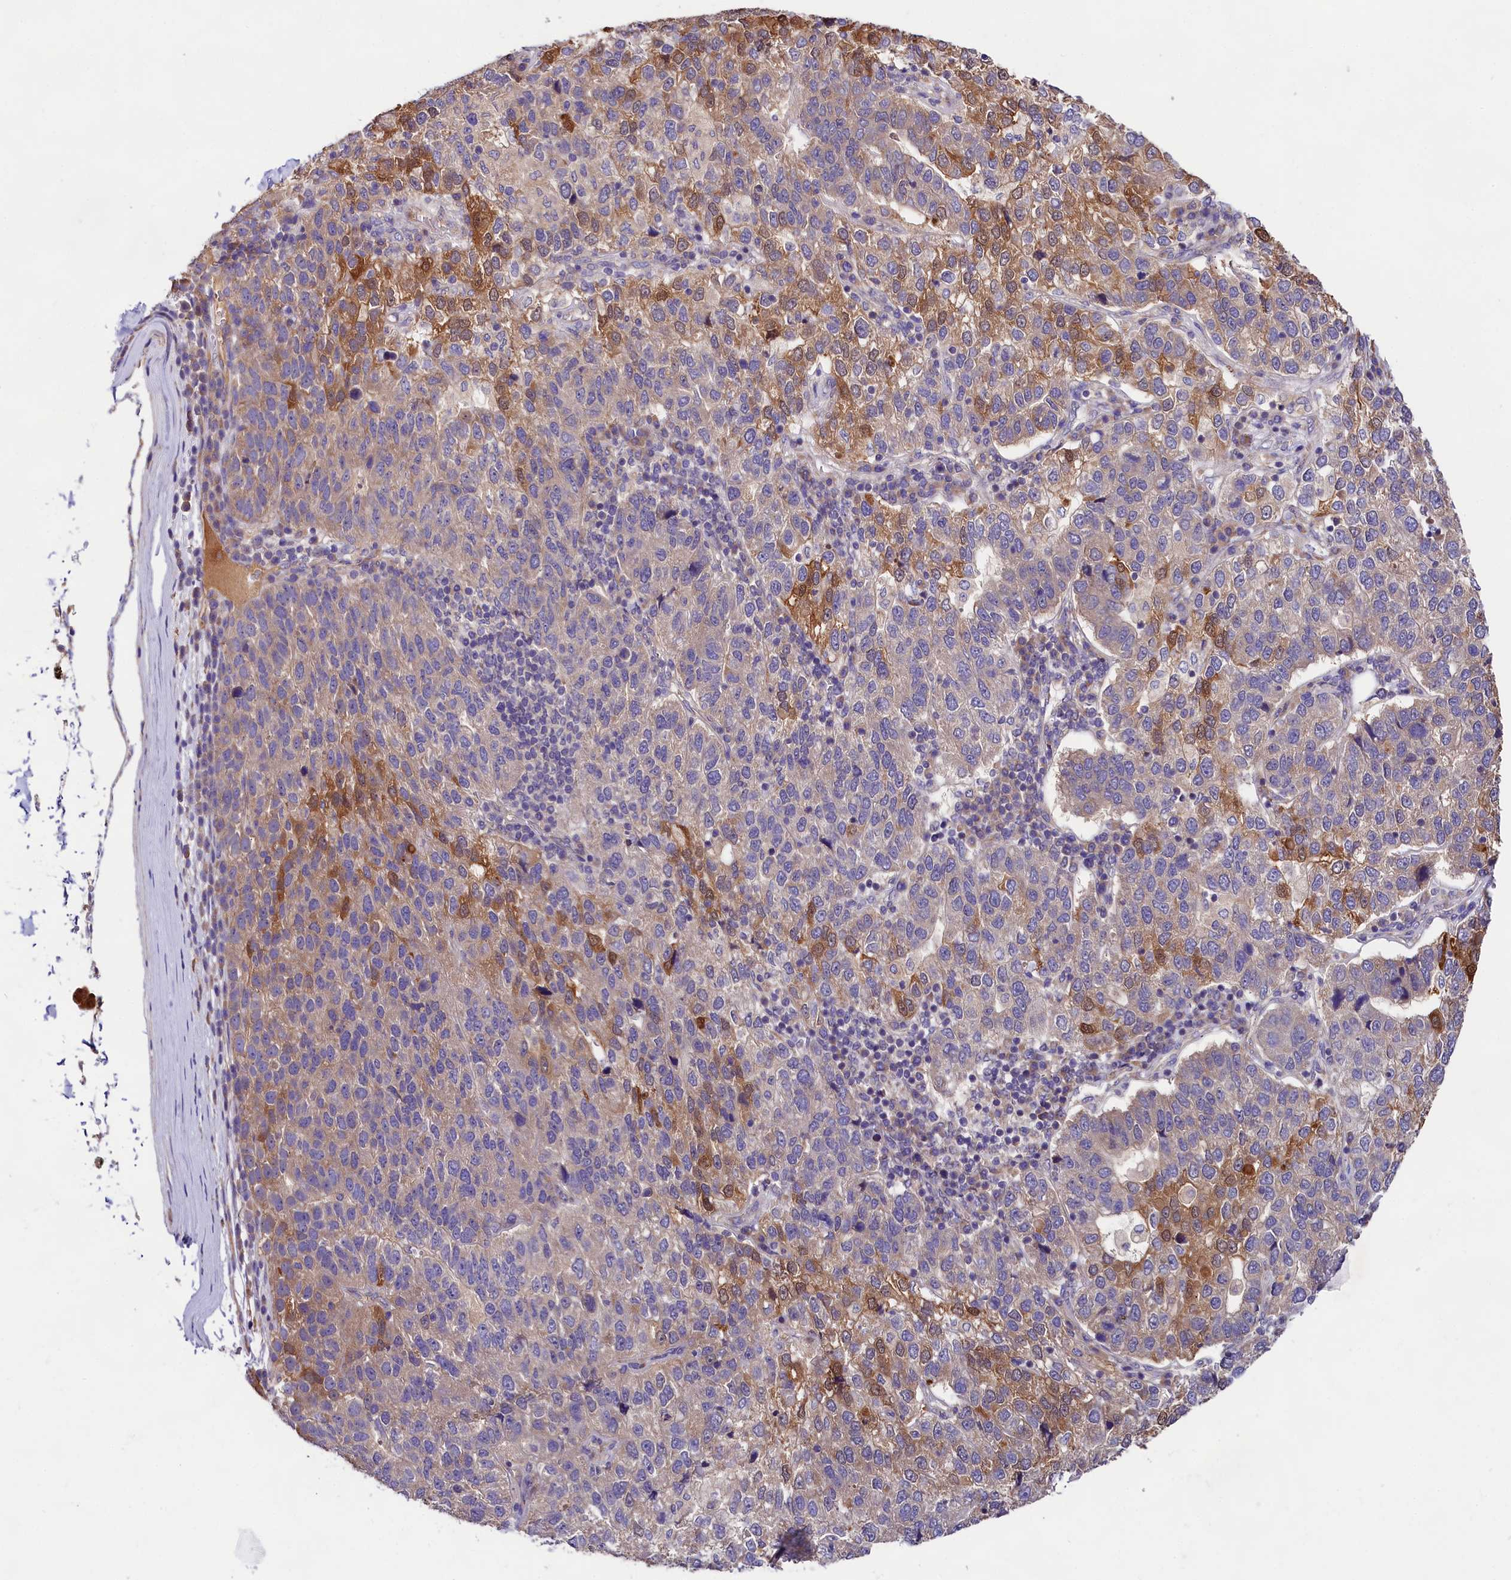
{"staining": {"intensity": "moderate", "quantity": "<25%", "location": "cytoplasmic/membranous"}, "tissue": "pancreatic cancer", "cell_type": "Tumor cells", "image_type": "cancer", "snomed": [{"axis": "morphology", "description": "Adenocarcinoma, NOS"}, {"axis": "topography", "description": "Pancreas"}], "caption": "This is an image of immunohistochemistry staining of pancreatic cancer (adenocarcinoma), which shows moderate staining in the cytoplasmic/membranous of tumor cells.", "gene": "SPG11", "patient": {"sex": "female", "age": 61}}